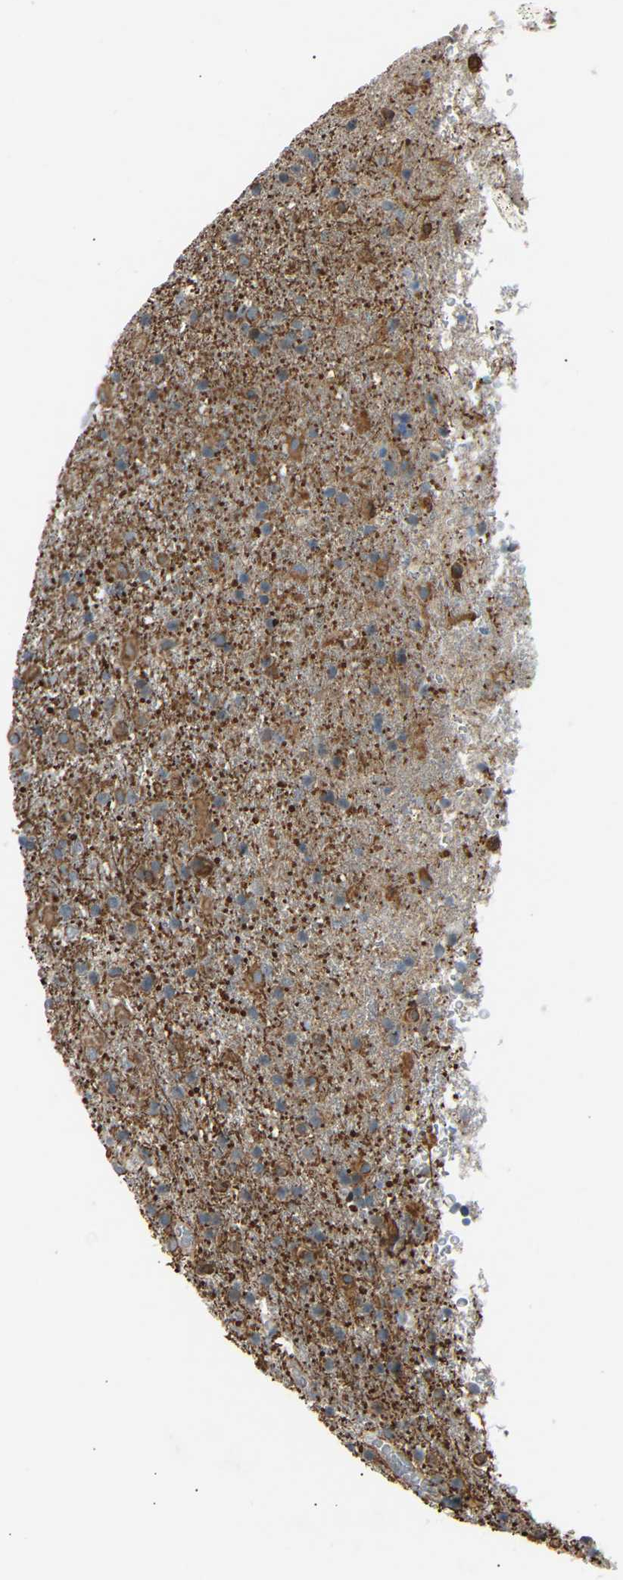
{"staining": {"intensity": "moderate", "quantity": ">75%", "location": "cytoplasmic/membranous"}, "tissue": "glioma", "cell_type": "Tumor cells", "image_type": "cancer", "snomed": [{"axis": "morphology", "description": "Glioma, malignant, Low grade"}, {"axis": "topography", "description": "Brain"}], "caption": "IHC histopathology image of neoplastic tissue: human glioma stained using immunohistochemistry (IHC) displays medium levels of moderate protein expression localized specifically in the cytoplasmic/membranous of tumor cells, appearing as a cytoplasmic/membranous brown color.", "gene": "VPS41", "patient": {"sex": "male", "age": 65}}